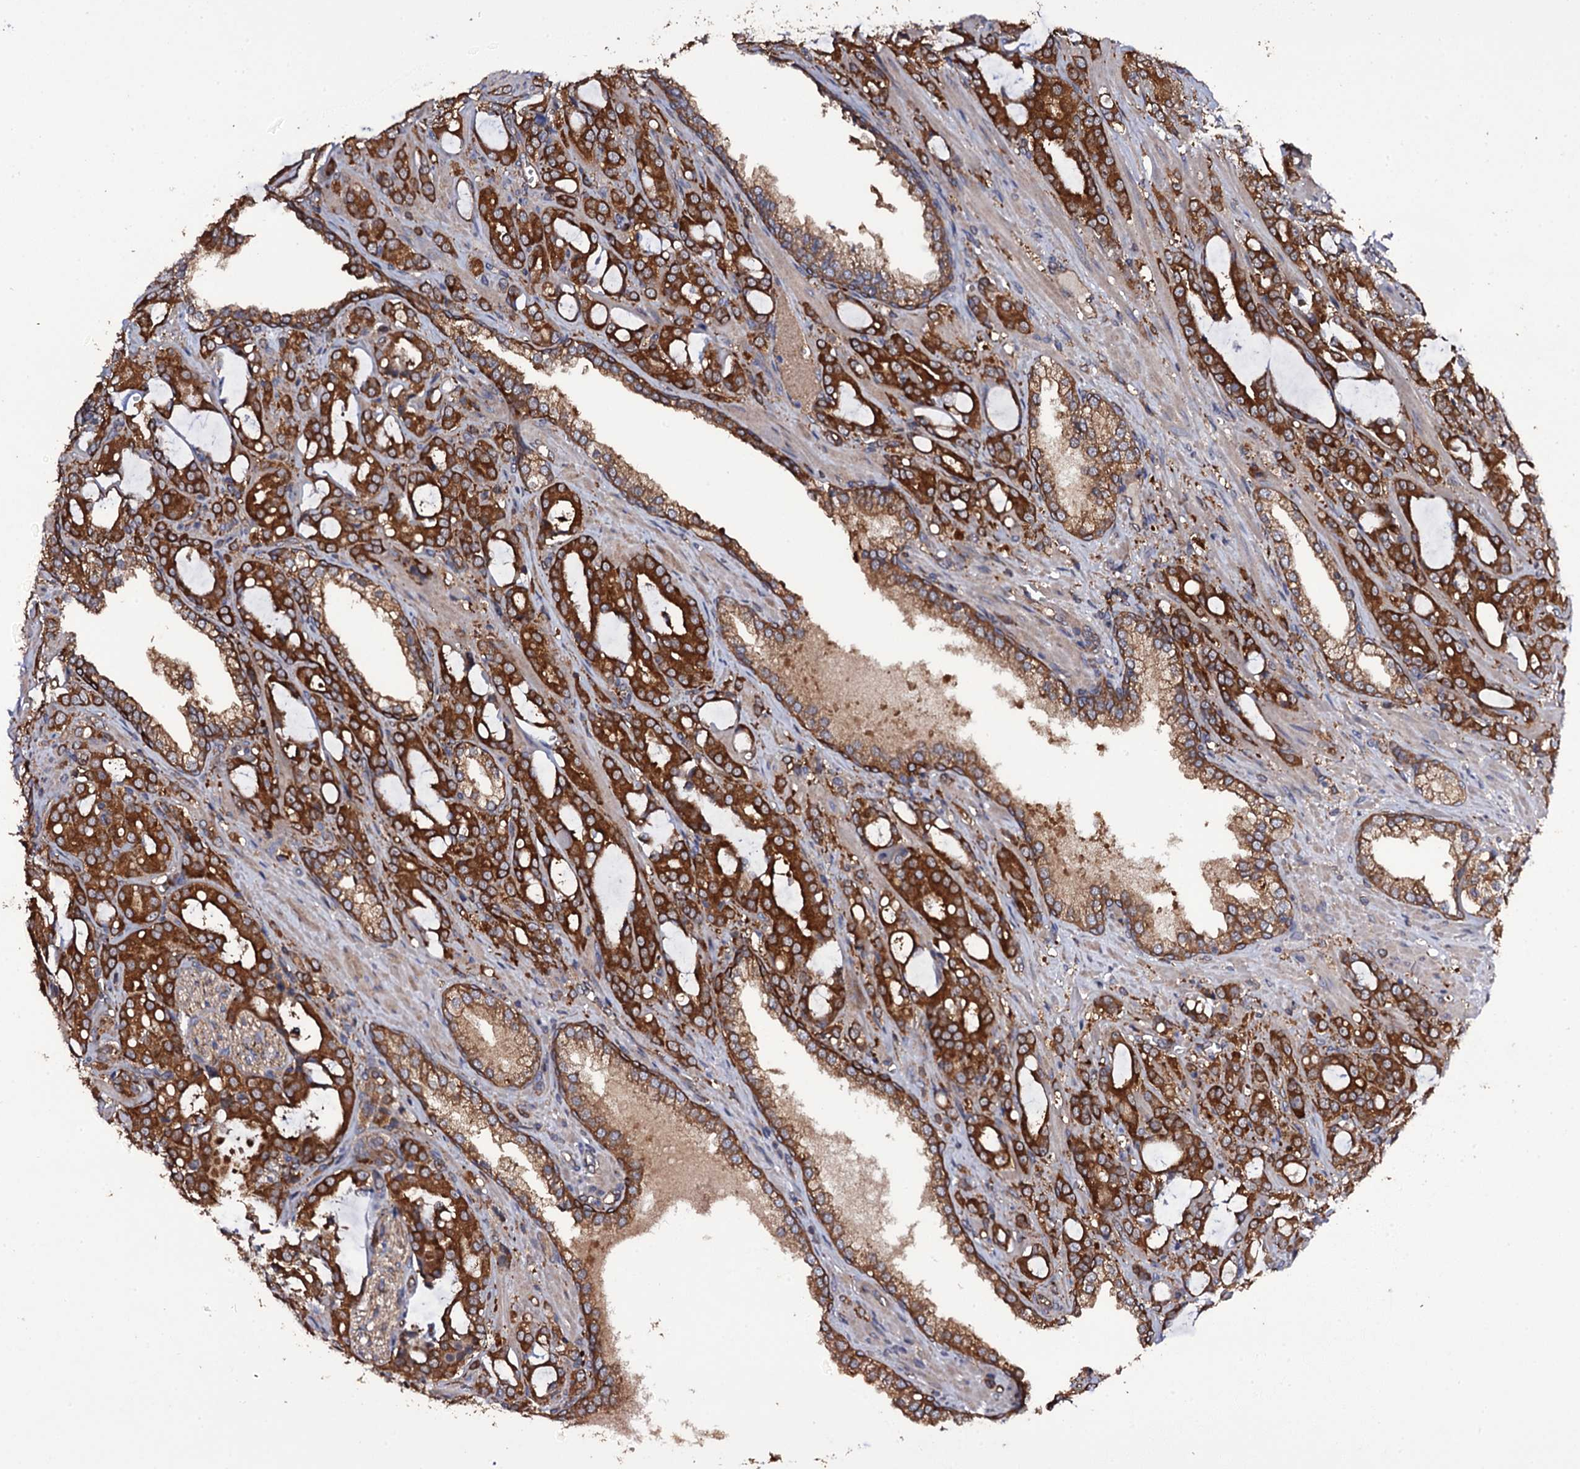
{"staining": {"intensity": "strong", "quantity": ">75%", "location": "cytoplasmic/membranous"}, "tissue": "prostate cancer", "cell_type": "Tumor cells", "image_type": "cancer", "snomed": [{"axis": "morphology", "description": "Adenocarcinoma, High grade"}, {"axis": "topography", "description": "Prostate"}], "caption": "High-magnification brightfield microscopy of high-grade adenocarcinoma (prostate) stained with DAB (brown) and counterstained with hematoxylin (blue). tumor cells exhibit strong cytoplasmic/membranous staining is identified in approximately>75% of cells.", "gene": "TTC23", "patient": {"sex": "male", "age": 72}}